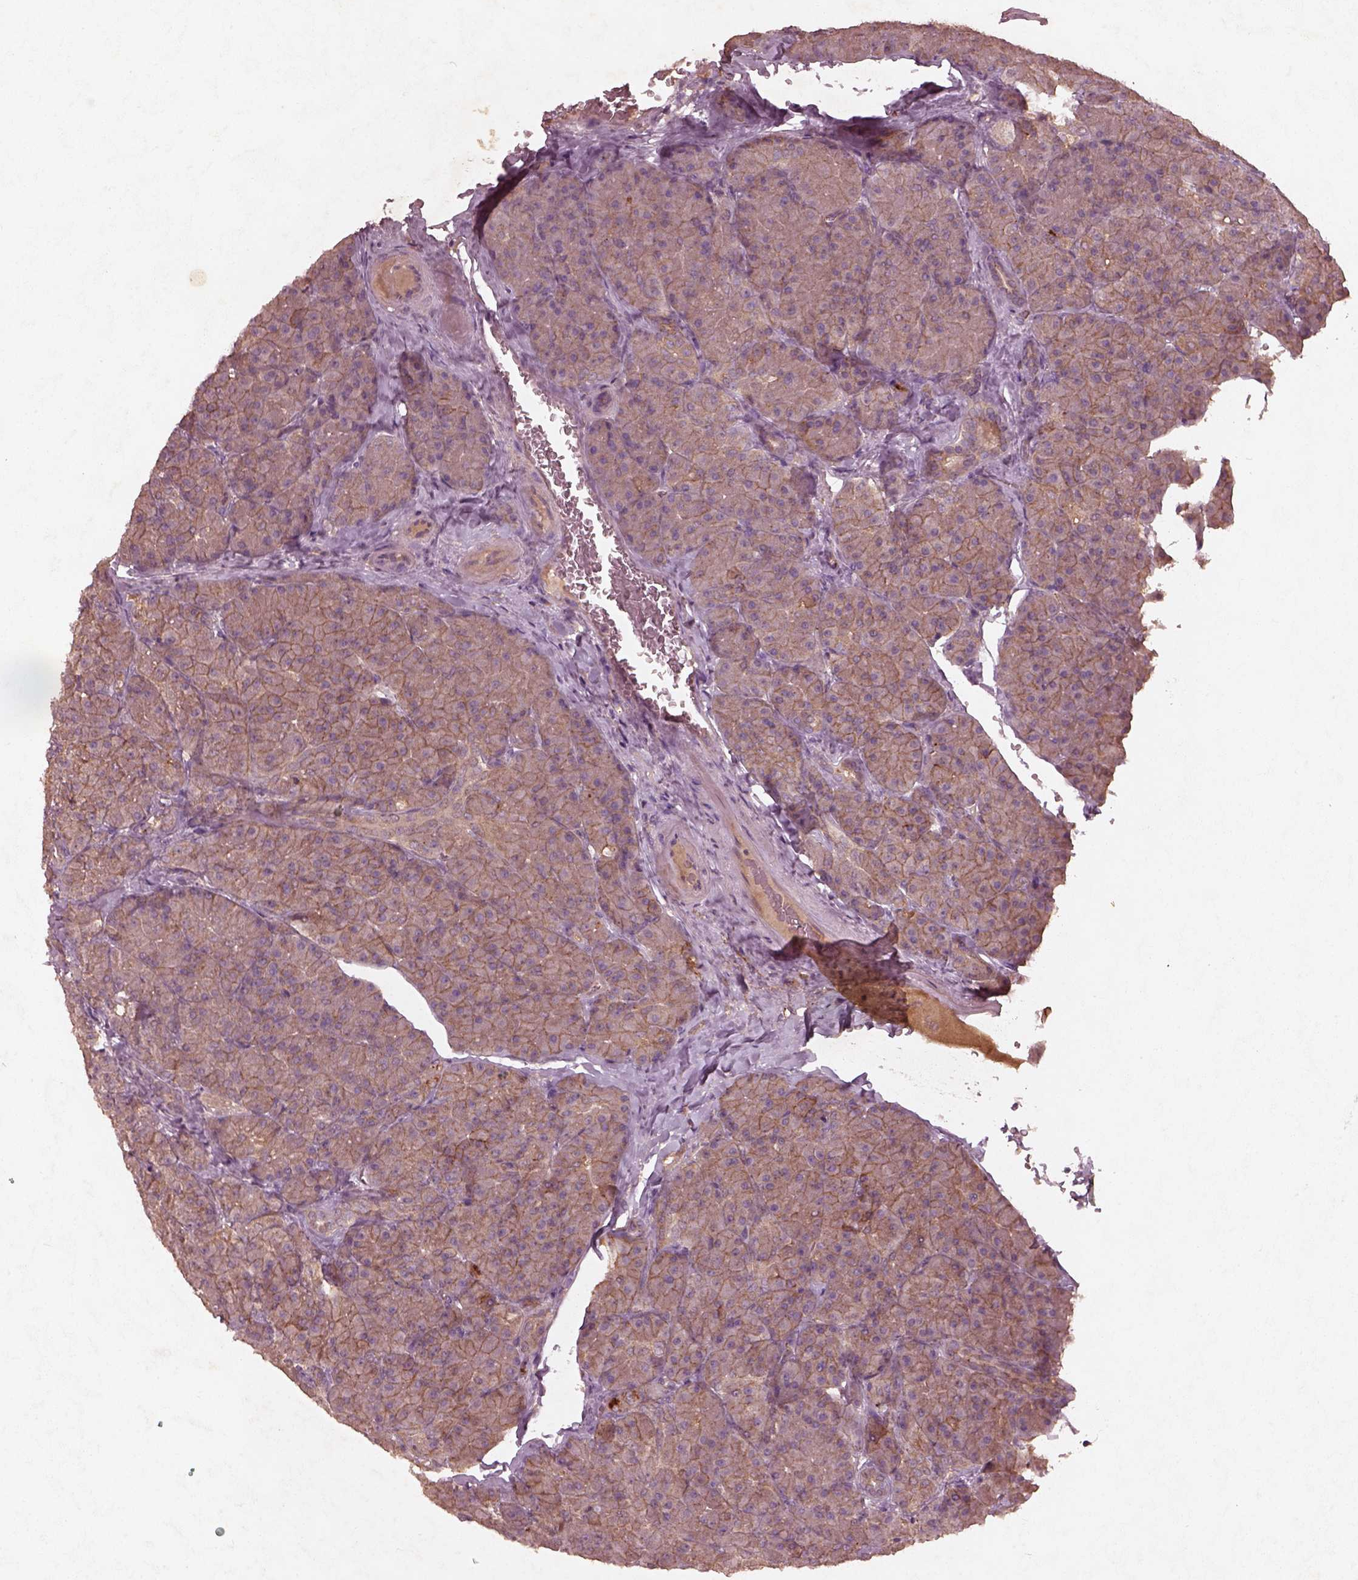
{"staining": {"intensity": "moderate", "quantity": ">75%", "location": "cytoplasmic/membranous"}, "tissue": "pancreas", "cell_type": "Exocrine glandular cells", "image_type": "normal", "snomed": [{"axis": "morphology", "description": "Normal tissue, NOS"}, {"axis": "topography", "description": "Pancreas"}], "caption": "High-magnification brightfield microscopy of benign pancreas stained with DAB (3,3'-diaminobenzidine) (brown) and counterstained with hematoxylin (blue). exocrine glandular cells exhibit moderate cytoplasmic/membranous staining is seen in about>75% of cells.", "gene": "FAM234A", "patient": {"sex": "male", "age": 57}}